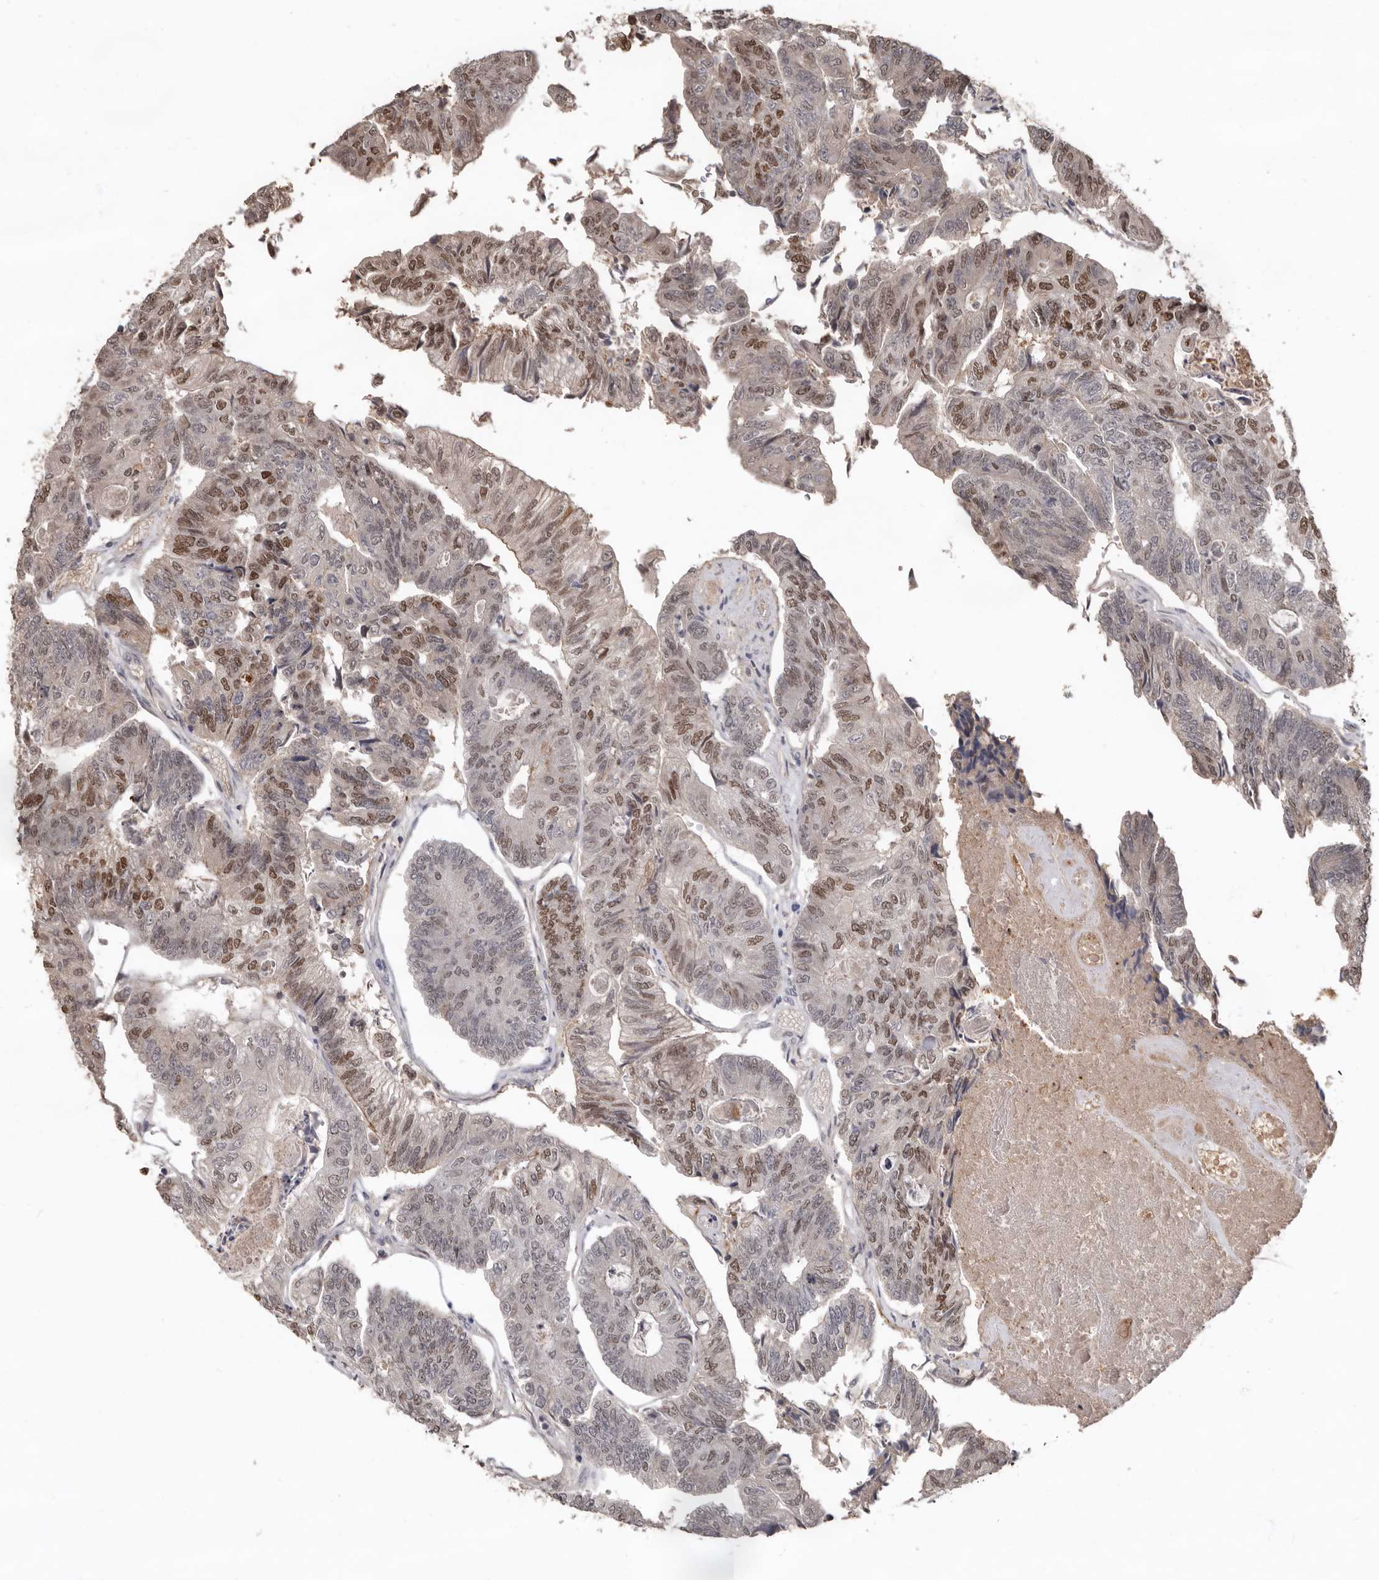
{"staining": {"intensity": "moderate", "quantity": "25%-75%", "location": "cytoplasmic/membranous,nuclear"}, "tissue": "colorectal cancer", "cell_type": "Tumor cells", "image_type": "cancer", "snomed": [{"axis": "morphology", "description": "Adenocarcinoma, NOS"}, {"axis": "topography", "description": "Colon"}], "caption": "Immunohistochemical staining of human colorectal adenocarcinoma demonstrates medium levels of moderate cytoplasmic/membranous and nuclear protein positivity in approximately 25%-75% of tumor cells.", "gene": "LRGUK", "patient": {"sex": "female", "age": 67}}